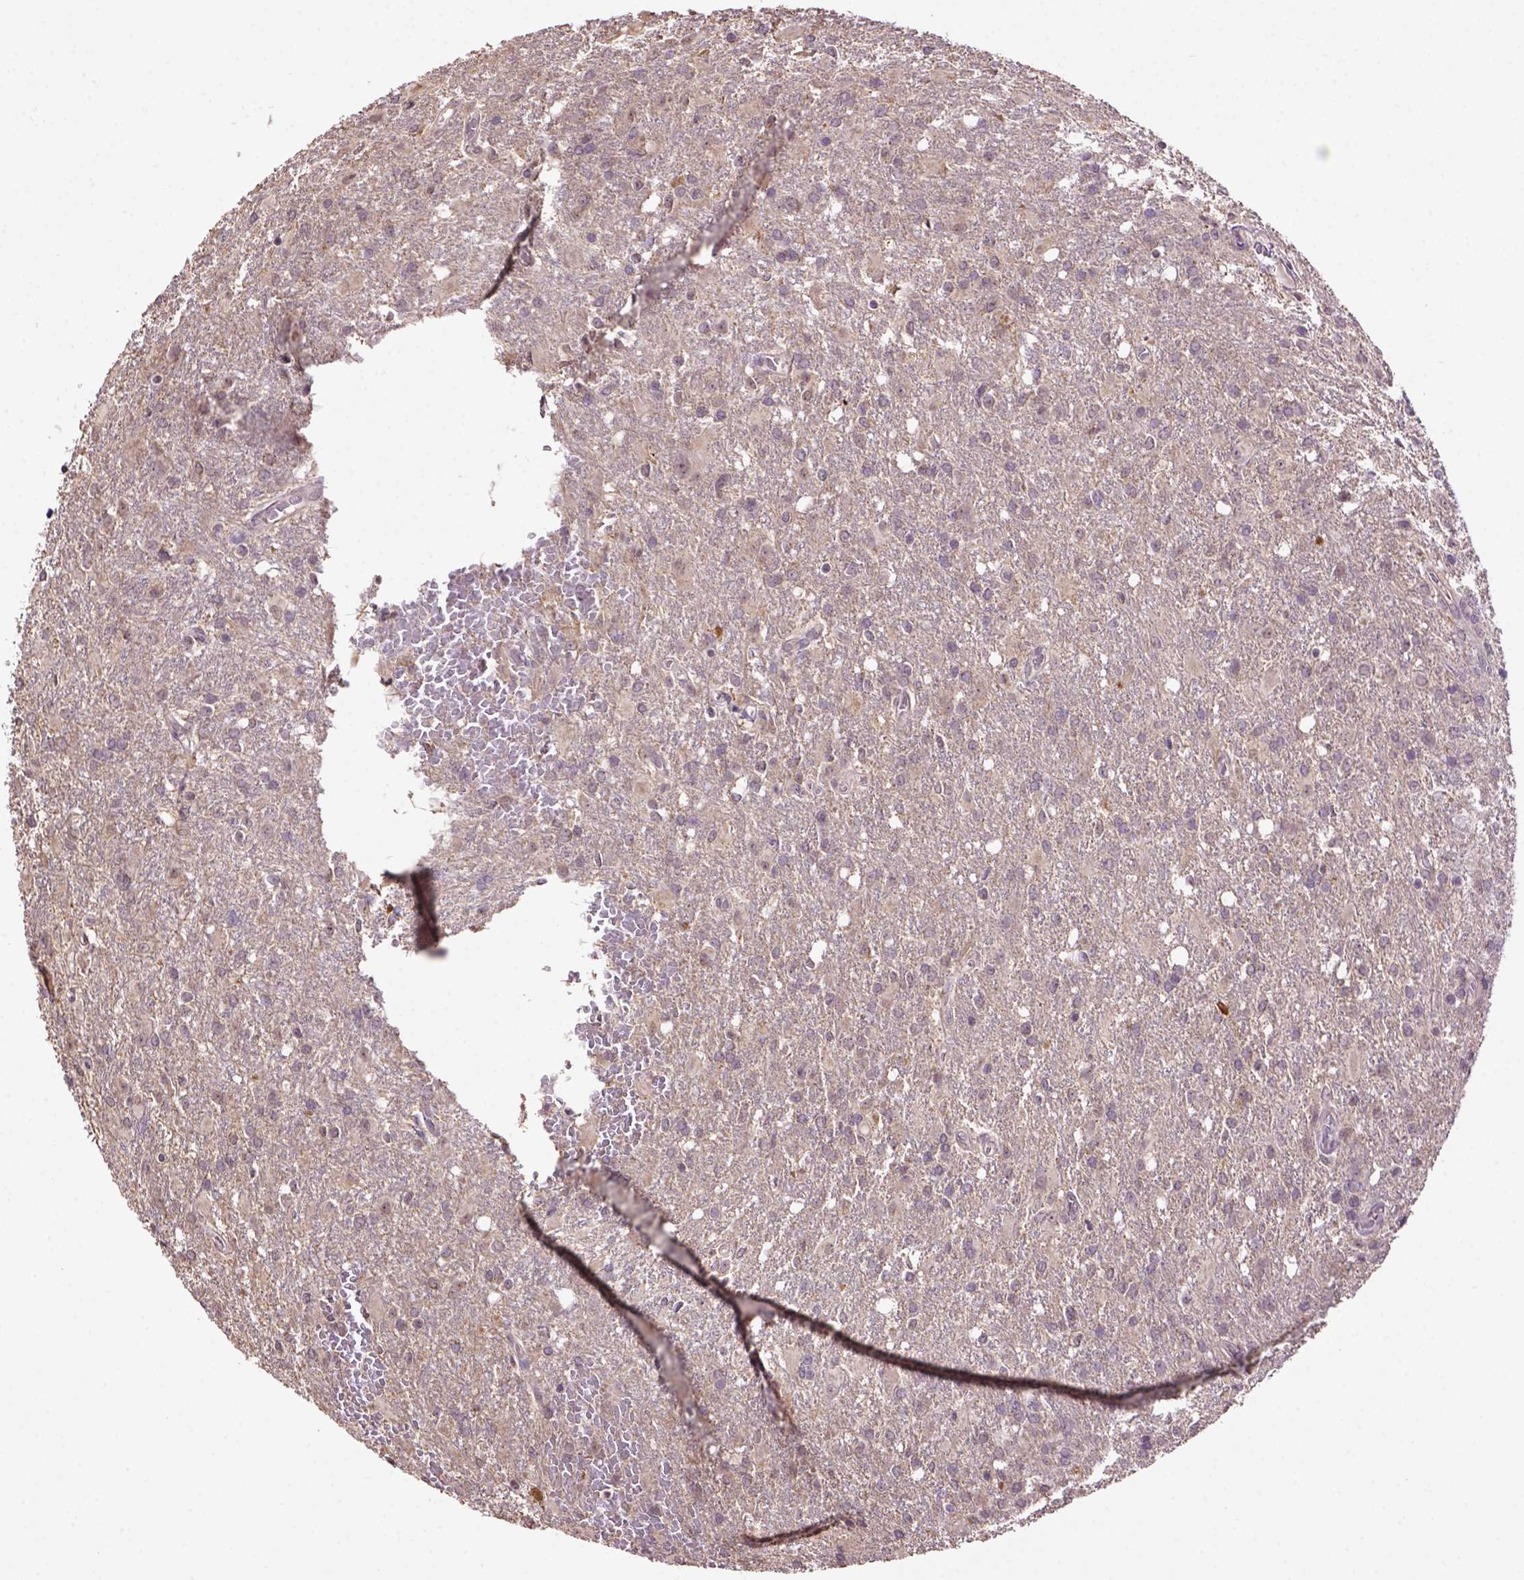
{"staining": {"intensity": "negative", "quantity": "none", "location": "none"}, "tissue": "glioma", "cell_type": "Tumor cells", "image_type": "cancer", "snomed": [{"axis": "morphology", "description": "Glioma, malignant, High grade"}, {"axis": "topography", "description": "Brain"}], "caption": "A histopathology image of human malignant glioma (high-grade) is negative for staining in tumor cells. (Immunohistochemistry, brightfield microscopy, high magnification).", "gene": "WDR17", "patient": {"sex": "male", "age": 68}}